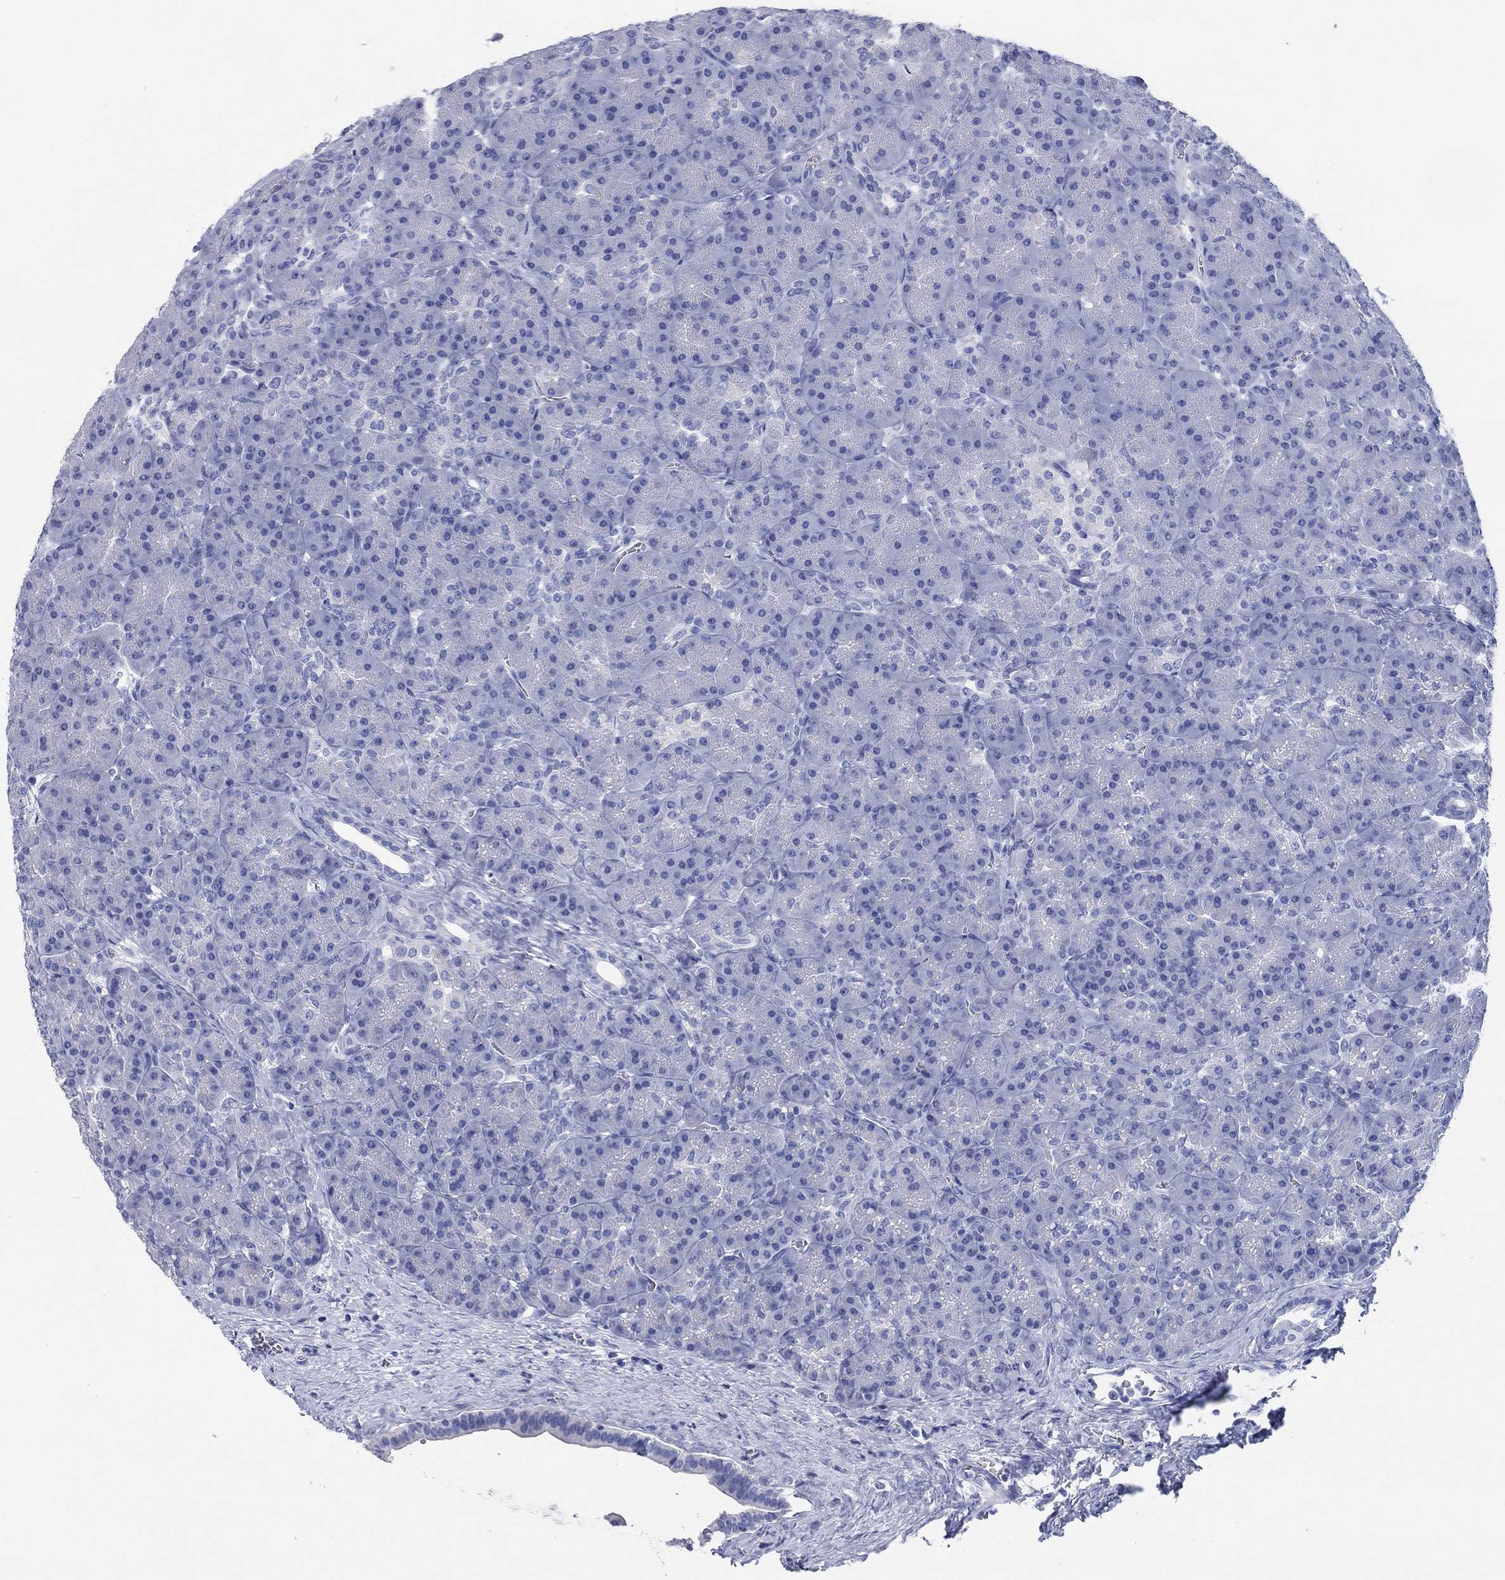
{"staining": {"intensity": "negative", "quantity": "none", "location": "none"}, "tissue": "pancreas", "cell_type": "Exocrine glandular cells", "image_type": "normal", "snomed": [{"axis": "morphology", "description": "Normal tissue, NOS"}, {"axis": "topography", "description": "Pancreas"}], "caption": "DAB (3,3'-diaminobenzidine) immunohistochemical staining of unremarkable pancreas exhibits no significant expression in exocrine glandular cells.", "gene": "ERICH3", "patient": {"sex": "male", "age": 57}}